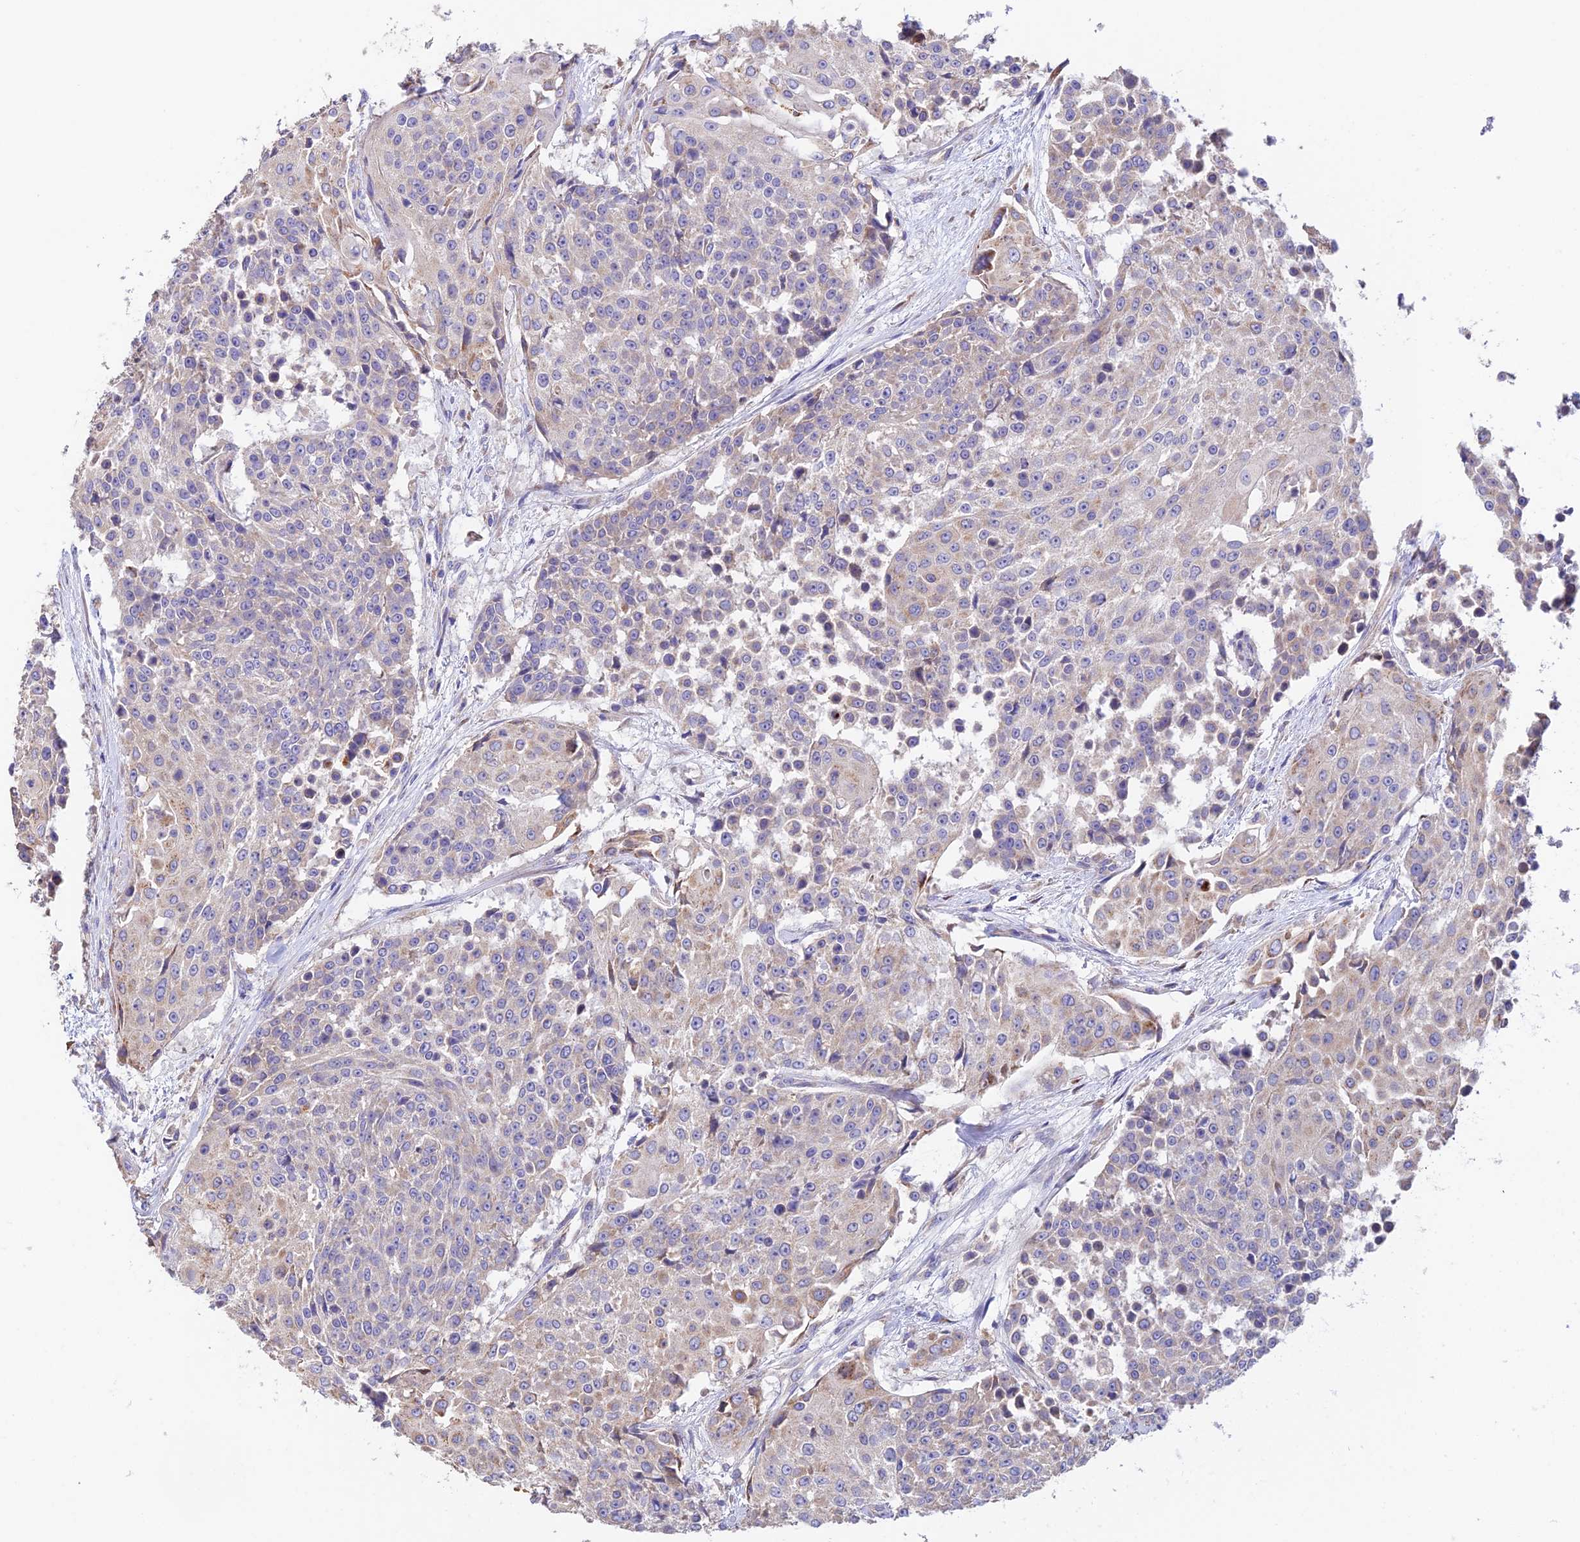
{"staining": {"intensity": "weak", "quantity": "<25%", "location": "cytoplasmic/membranous"}, "tissue": "urothelial cancer", "cell_type": "Tumor cells", "image_type": "cancer", "snomed": [{"axis": "morphology", "description": "Urothelial carcinoma, High grade"}, {"axis": "topography", "description": "Urinary bladder"}], "caption": "High magnification brightfield microscopy of urothelial cancer stained with DAB (brown) and counterstained with hematoxylin (blue): tumor cells show no significant staining.", "gene": "EMC3", "patient": {"sex": "female", "age": 63}}